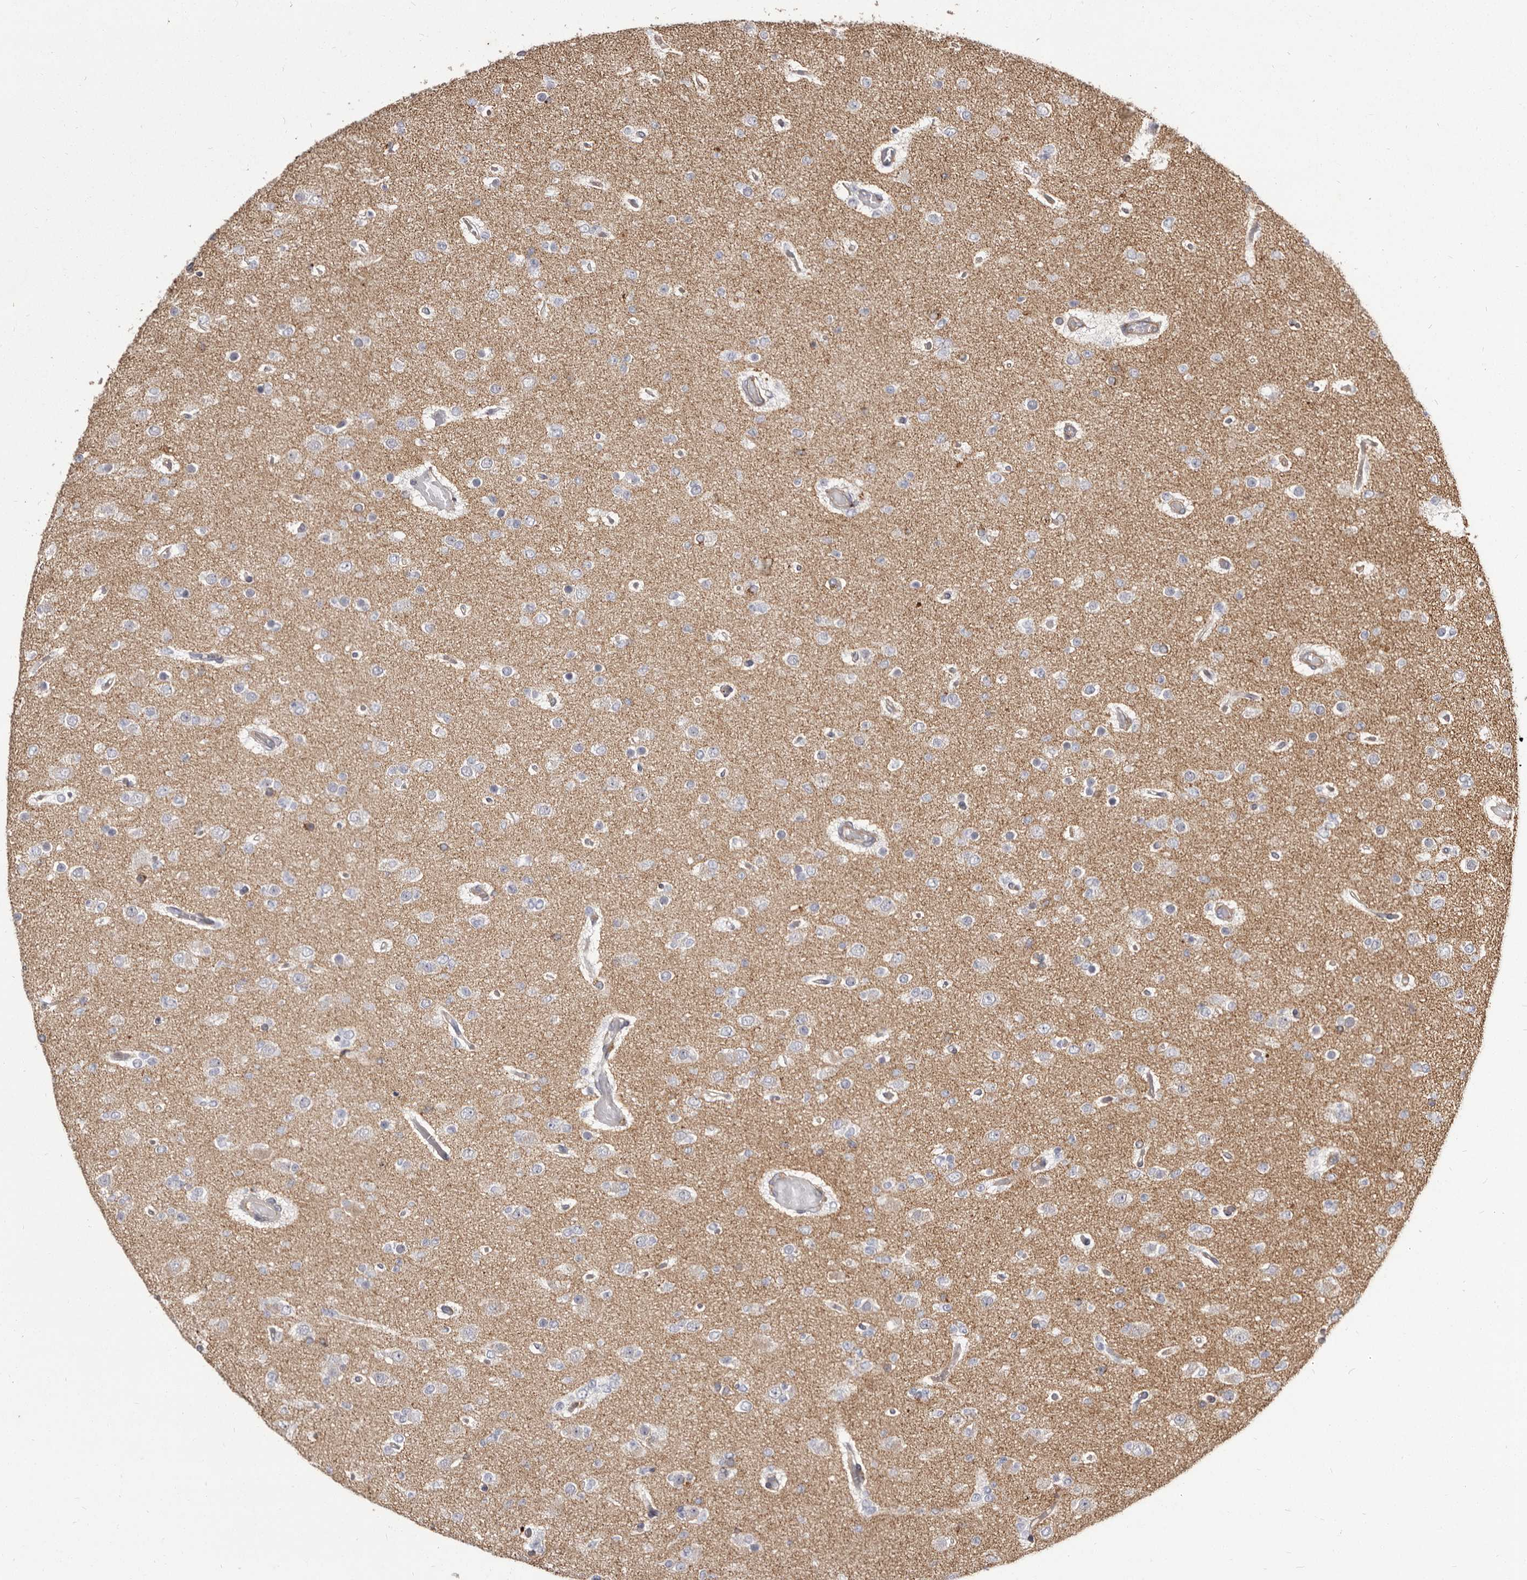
{"staining": {"intensity": "negative", "quantity": "none", "location": "none"}, "tissue": "glioma", "cell_type": "Tumor cells", "image_type": "cancer", "snomed": [{"axis": "morphology", "description": "Glioma, malignant, Low grade"}, {"axis": "topography", "description": "Brain"}], "caption": "Tumor cells show no significant expression in low-grade glioma (malignant).", "gene": "TPD52", "patient": {"sex": "female", "age": 22}}